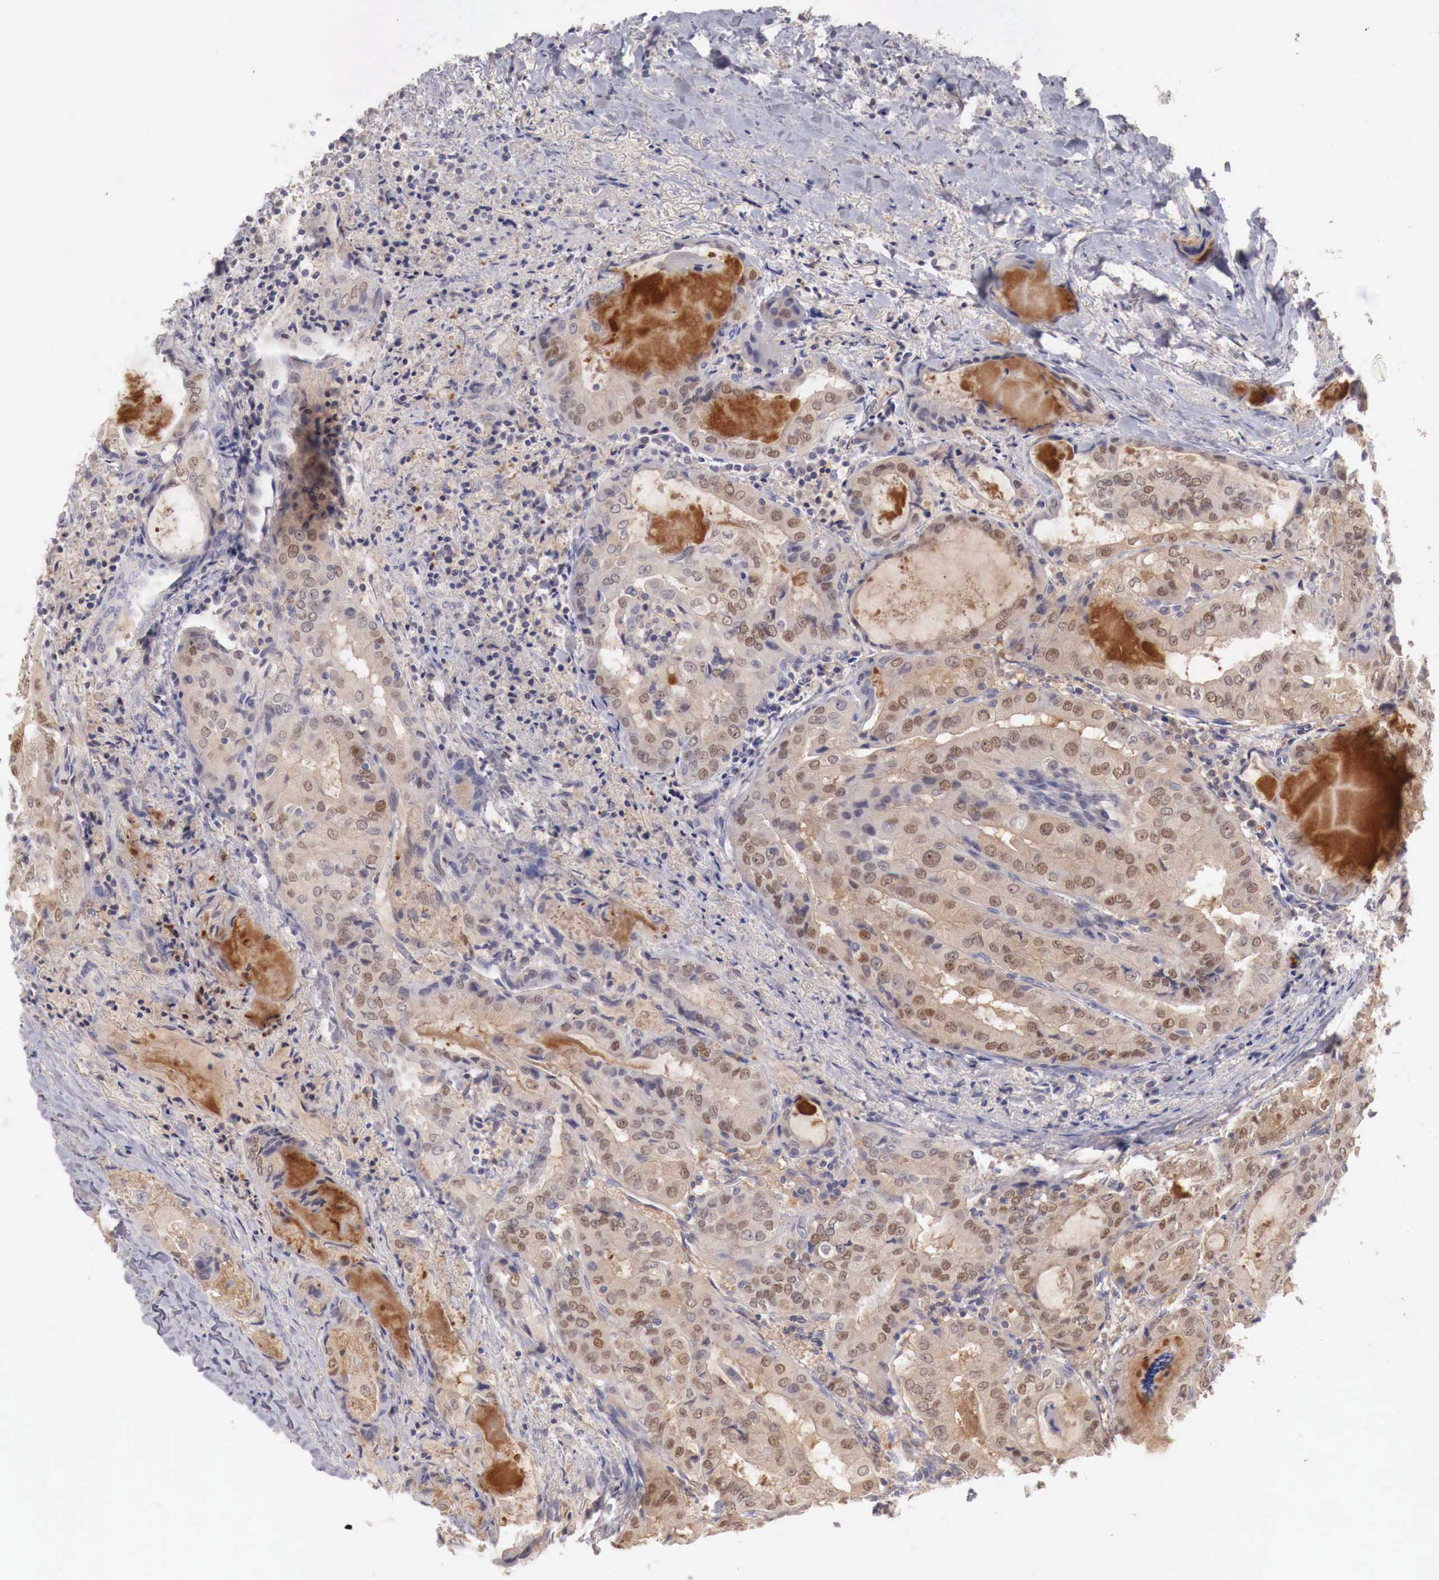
{"staining": {"intensity": "moderate", "quantity": "25%-75%", "location": "cytoplasmic/membranous,nuclear"}, "tissue": "thyroid cancer", "cell_type": "Tumor cells", "image_type": "cancer", "snomed": [{"axis": "morphology", "description": "Papillary adenocarcinoma, NOS"}, {"axis": "topography", "description": "Thyroid gland"}], "caption": "Tumor cells reveal medium levels of moderate cytoplasmic/membranous and nuclear expression in about 25%-75% of cells in human thyroid cancer.", "gene": "GATA1", "patient": {"sex": "female", "age": 71}}